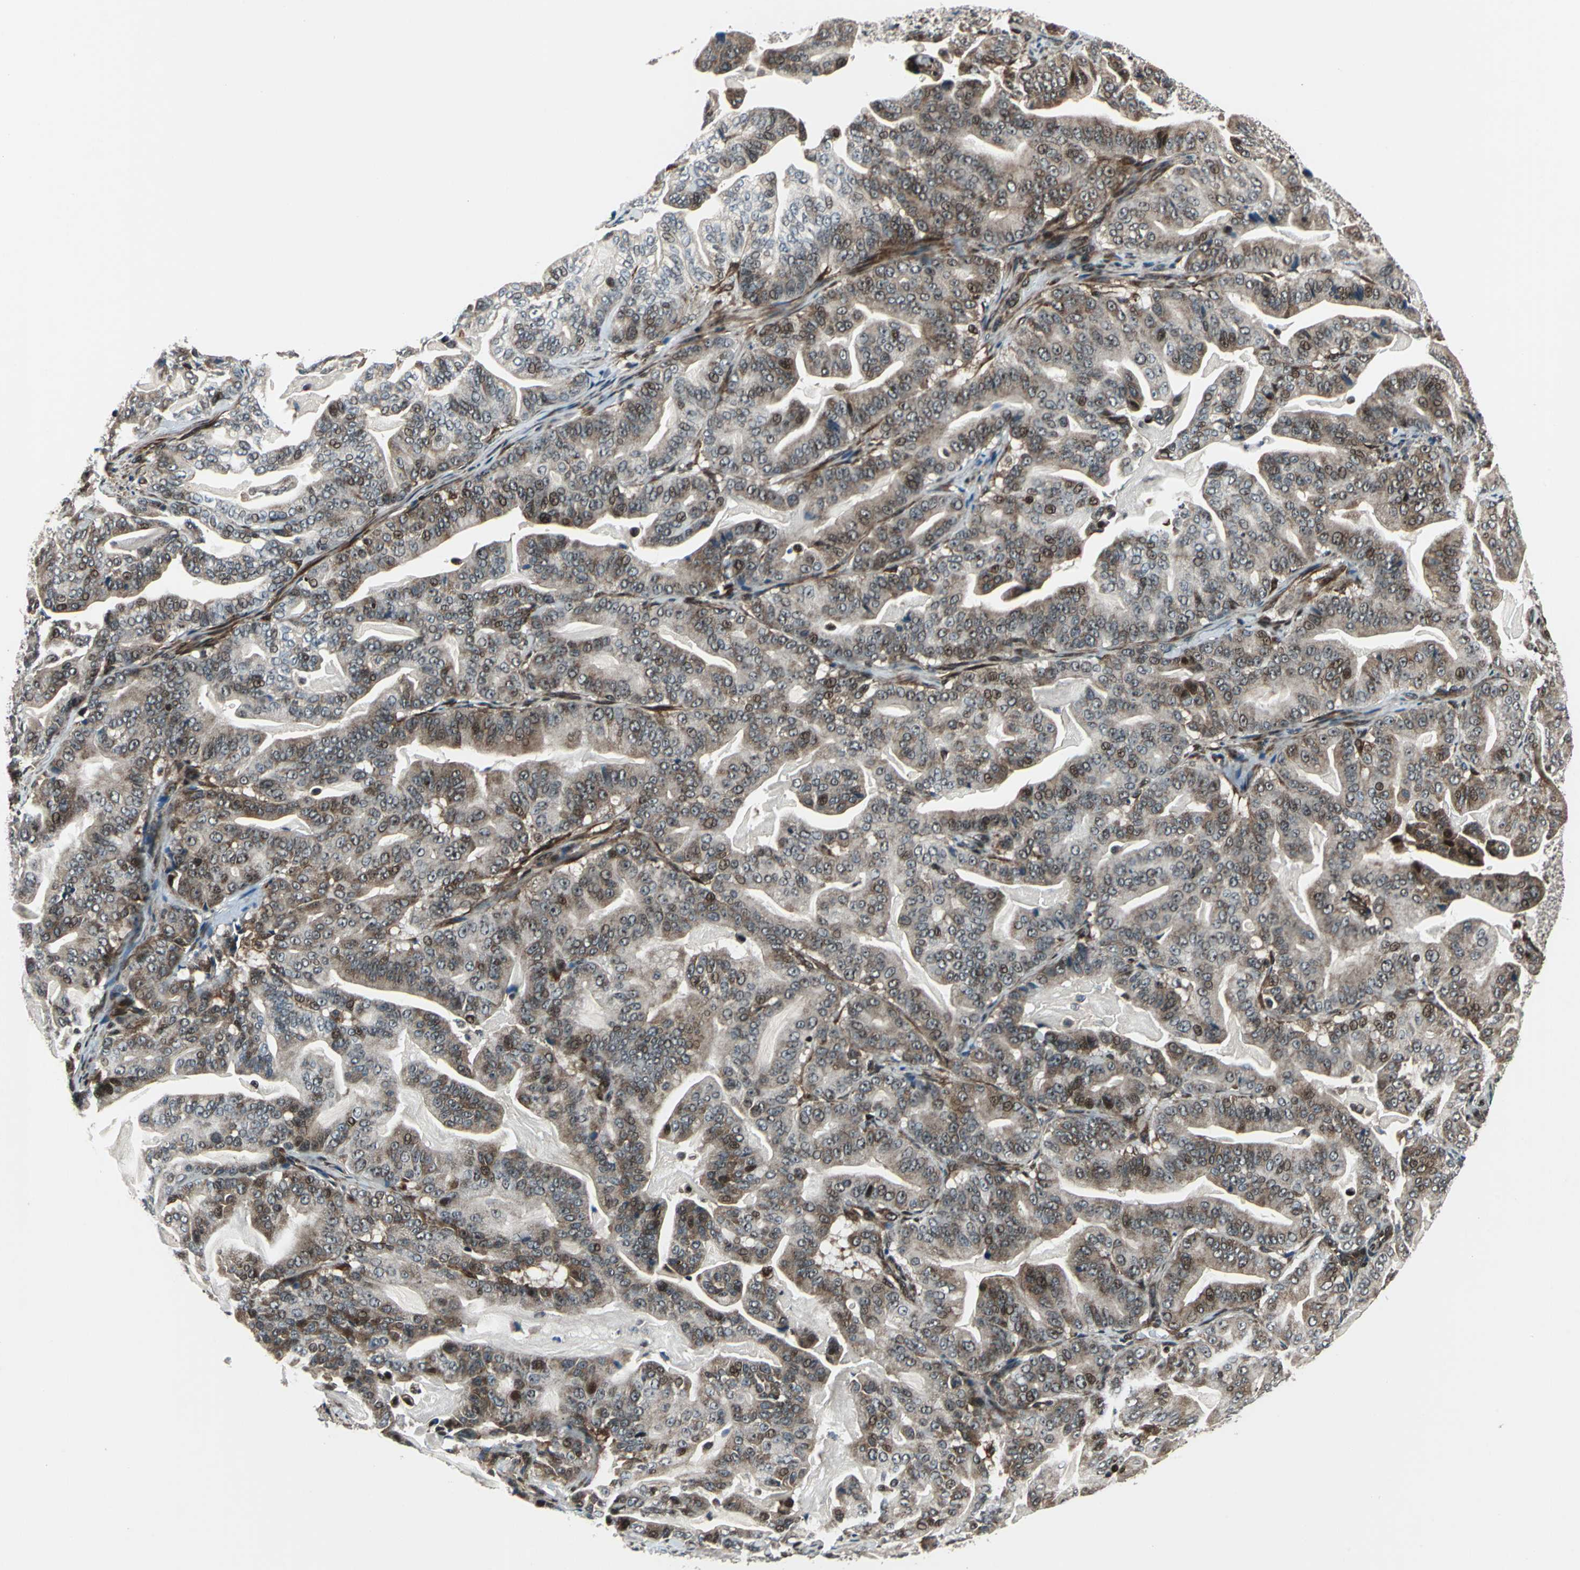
{"staining": {"intensity": "moderate", "quantity": ">75%", "location": "cytoplasmic/membranous,nuclear"}, "tissue": "pancreatic cancer", "cell_type": "Tumor cells", "image_type": "cancer", "snomed": [{"axis": "morphology", "description": "Adenocarcinoma, NOS"}, {"axis": "topography", "description": "Pancreas"}], "caption": "Human pancreatic cancer (adenocarcinoma) stained with a protein marker displays moderate staining in tumor cells.", "gene": "AATF", "patient": {"sex": "male", "age": 63}}